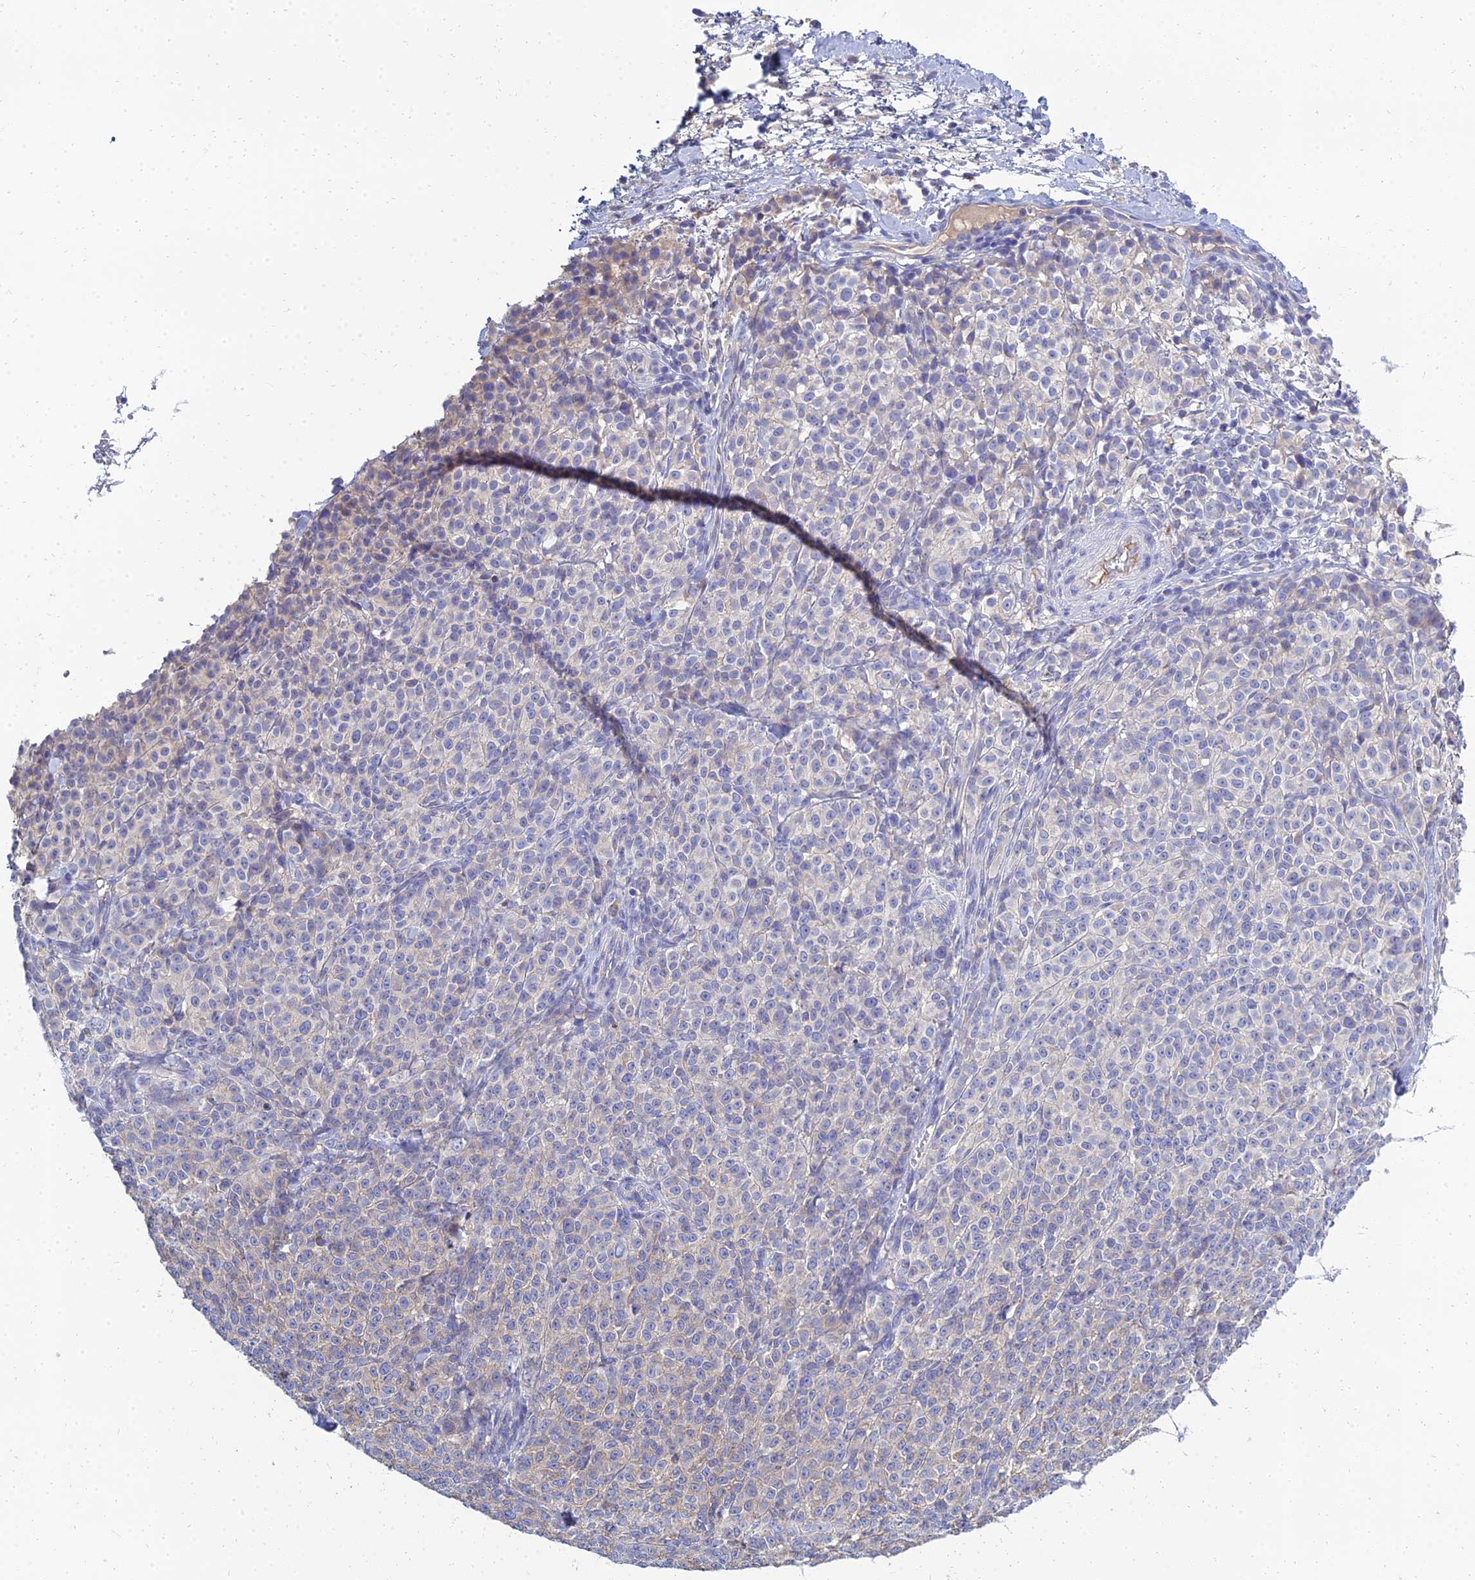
{"staining": {"intensity": "negative", "quantity": "none", "location": "none"}, "tissue": "melanoma", "cell_type": "Tumor cells", "image_type": "cancer", "snomed": [{"axis": "morphology", "description": "Normal tissue, NOS"}, {"axis": "morphology", "description": "Malignant melanoma, NOS"}, {"axis": "topography", "description": "Skin"}], "caption": "The histopathology image shows no significant staining in tumor cells of malignant melanoma.", "gene": "NPY", "patient": {"sex": "female", "age": 34}}